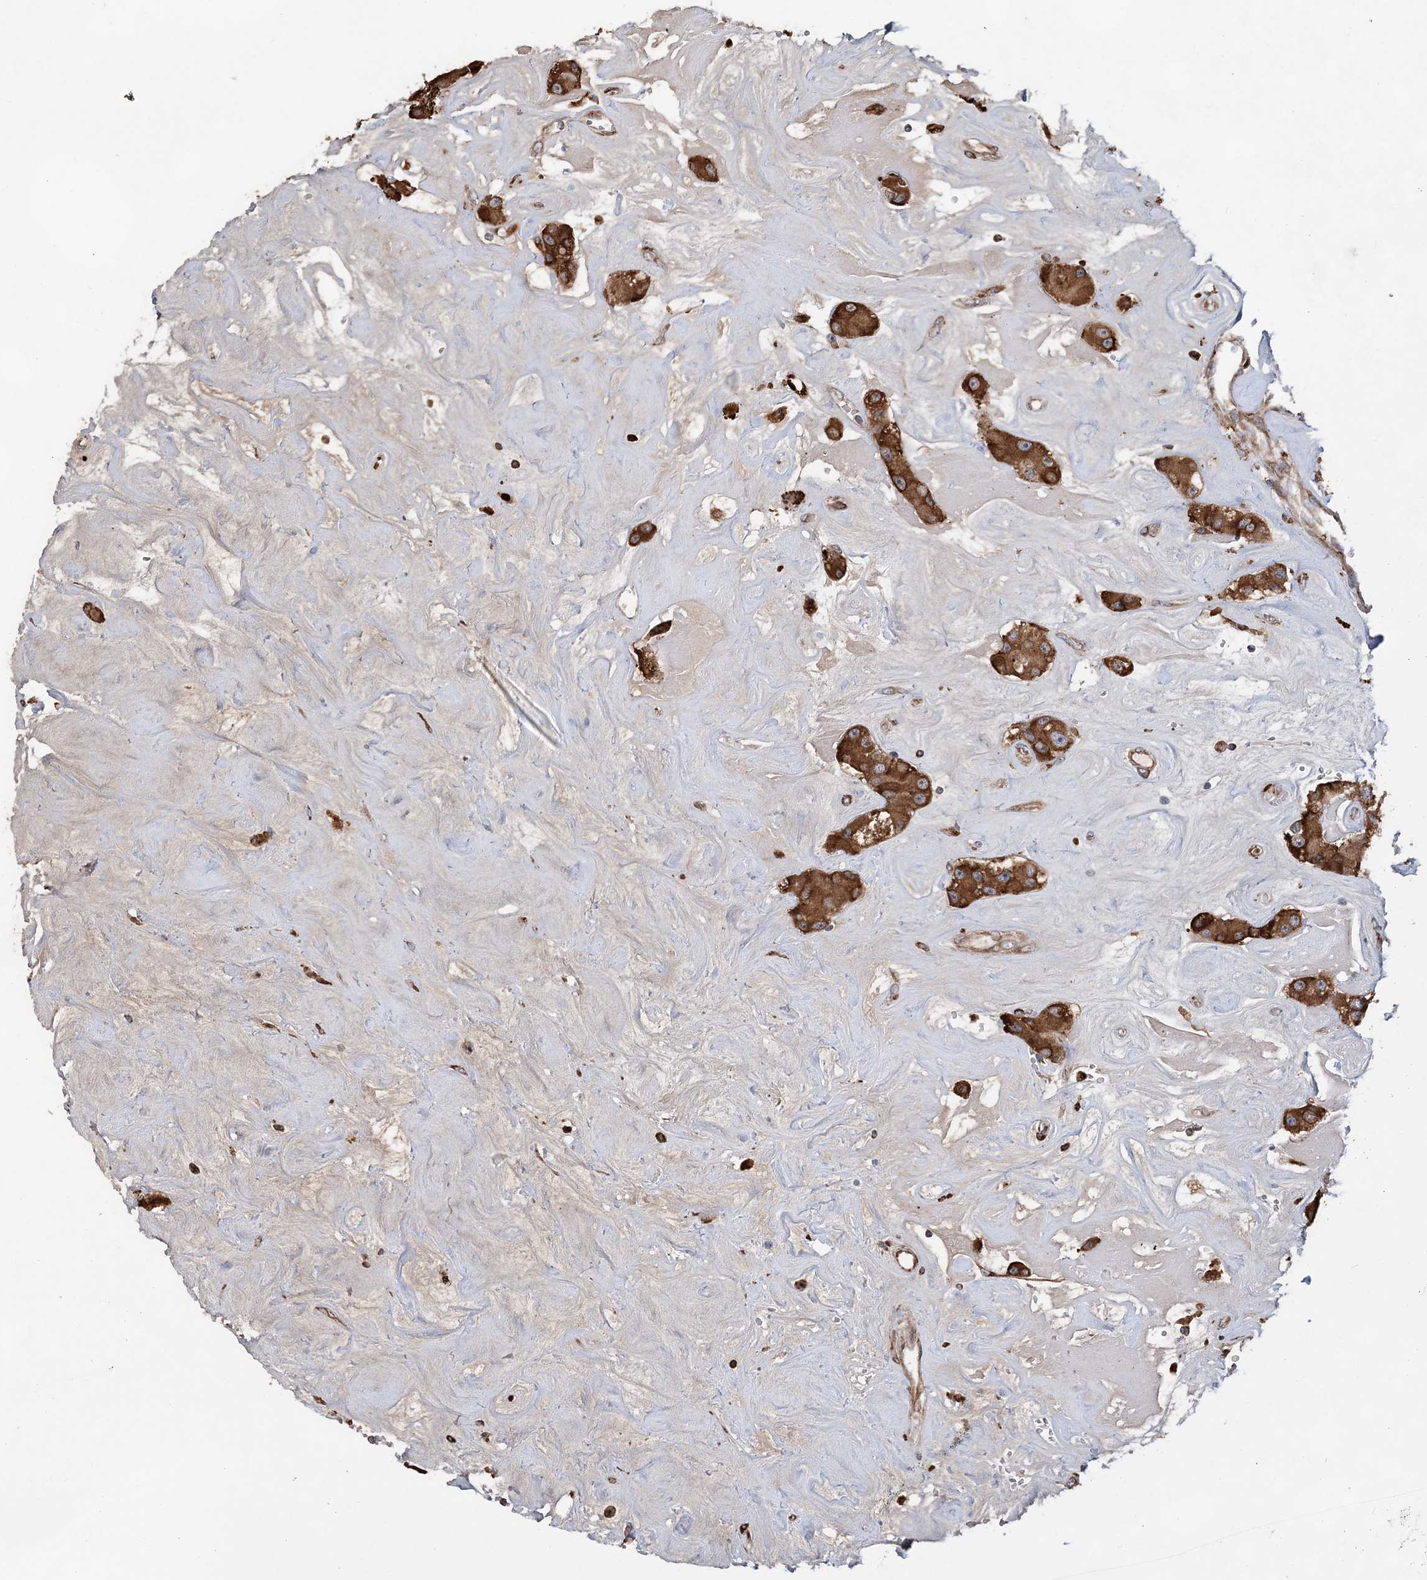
{"staining": {"intensity": "strong", "quantity": ">75%", "location": "cytoplasmic/membranous"}, "tissue": "carcinoid", "cell_type": "Tumor cells", "image_type": "cancer", "snomed": [{"axis": "morphology", "description": "Carcinoid, malignant, NOS"}, {"axis": "topography", "description": "Pancreas"}], "caption": "IHC staining of carcinoid, which exhibits high levels of strong cytoplasmic/membranous positivity in approximately >75% of tumor cells indicating strong cytoplasmic/membranous protein positivity. The staining was performed using DAB (3,3'-diaminobenzidine) (brown) for protein detection and nuclei were counterstained in hematoxylin (blue).", "gene": "WDR12", "patient": {"sex": "male", "age": 41}}